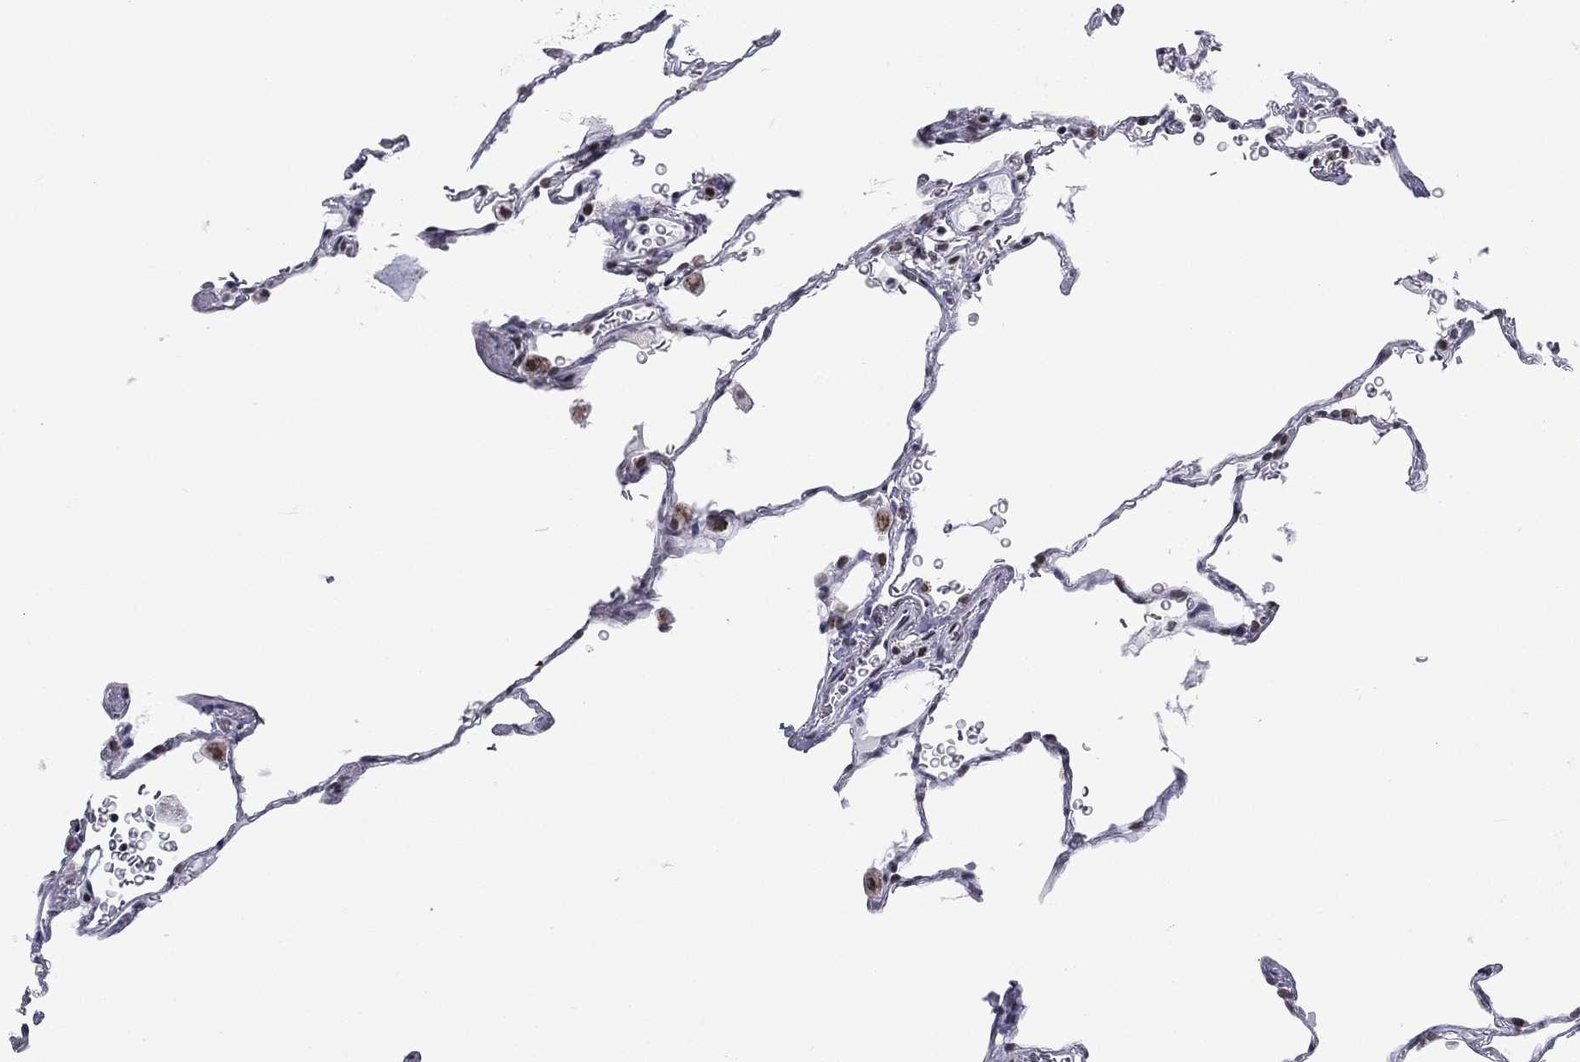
{"staining": {"intensity": "moderate", "quantity": "<25%", "location": "nuclear"}, "tissue": "lung", "cell_type": "Alveolar cells", "image_type": "normal", "snomed": [{"axis": "morphology", "description": "Normal tissue, NOS"}, {"axis": "morphology", "description": "Adenocarcinoma, metastatic, NOS"}, {"axis": "topography", "description": "Lung"}], "caption": "Brown immunohistochemical staining in benign human lung demonstrates moderate nuclear positivity in about <25% of alveolar cells. The staining is performed using DAB (3,3'-diaminobenzidine) brown chromogen to label protein expression. The nuclei are counter-stained blue using hematoxylin.", "gene": "ETV5", "patient": {"sex": "male", "age": 45}}